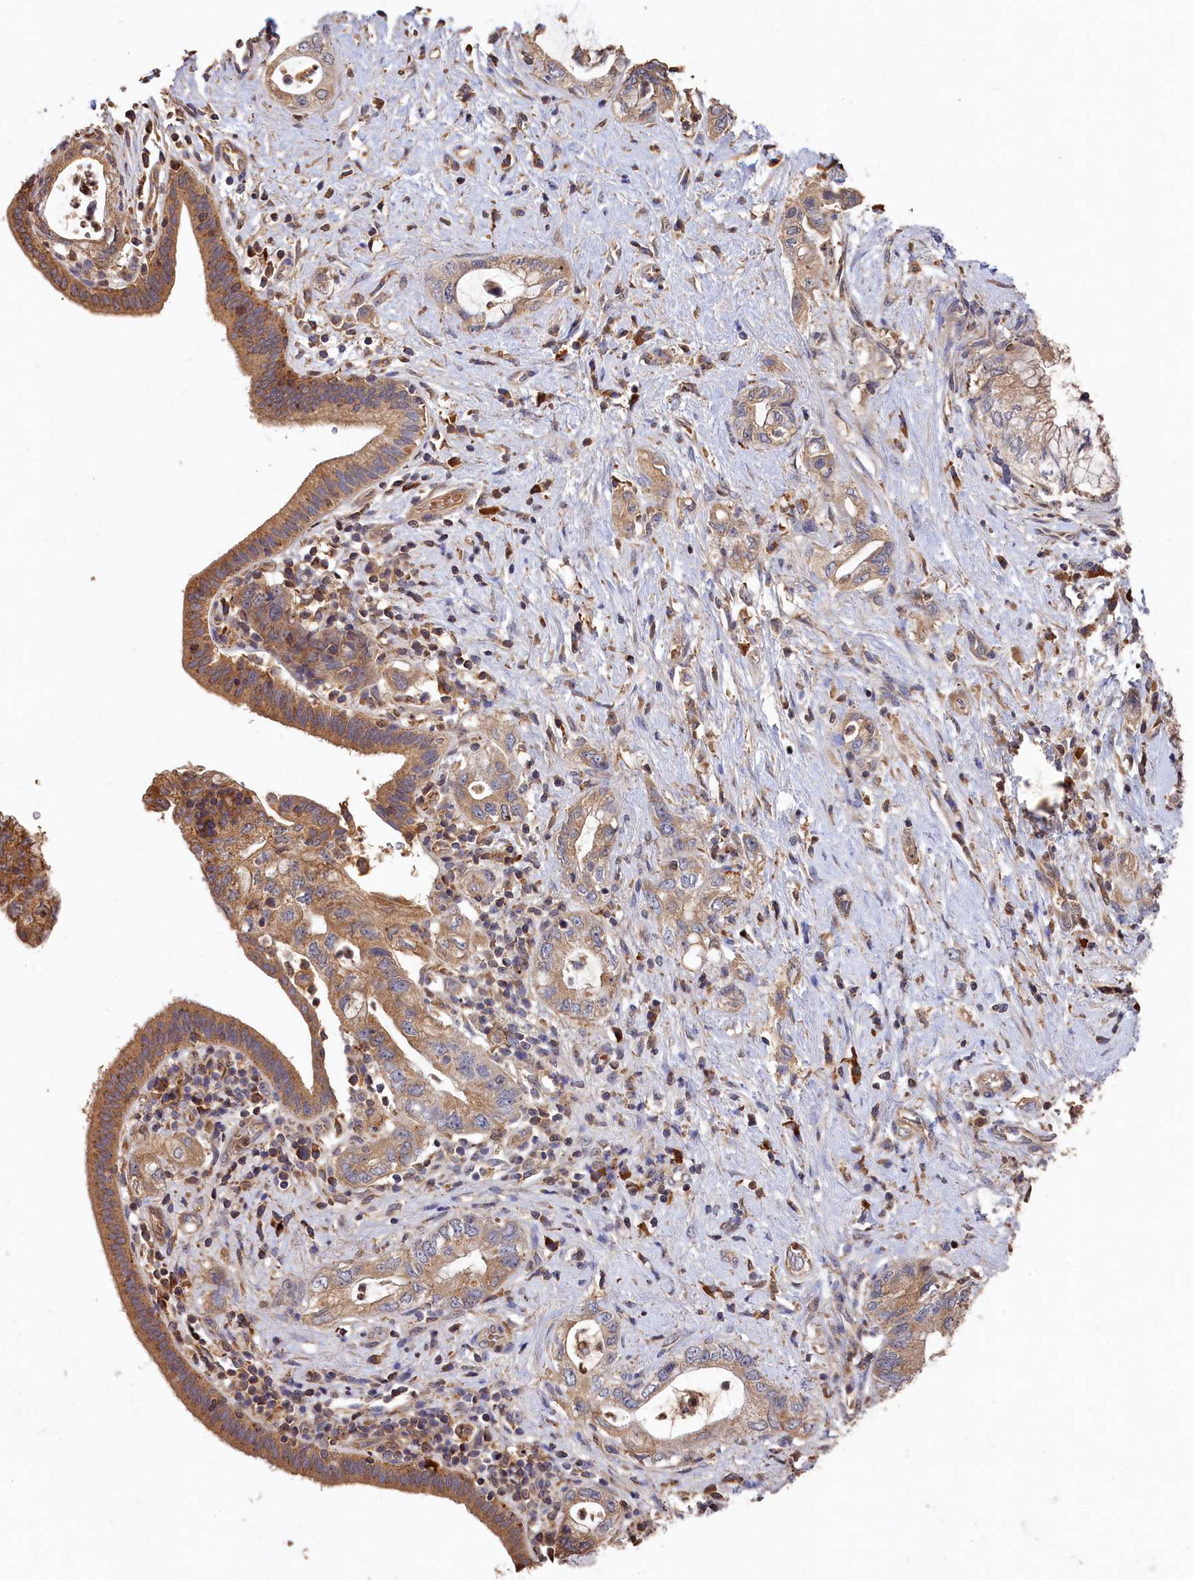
{"staining": {"intensity": "weak", "quantity": ">75%", "location": "cytoplasmic/membranous"}, "tissue": "pancreatic cancer", "cell_type": "Tumor cells", "image_type": "cancer", "snomed": [{"axis": "morphology", "description": "Adenocarcinoma, NOS"}, {"axis": "topography", "description": "Pancreas"}], "caption": "Weak cytoplasmic/membranous protein expression is identified in approximately >75% of tumor cells in pancreatic cancer (adenocarcinoma).", "gene": "DHRS11", "patient": {"sex": "female", "age": 73}}